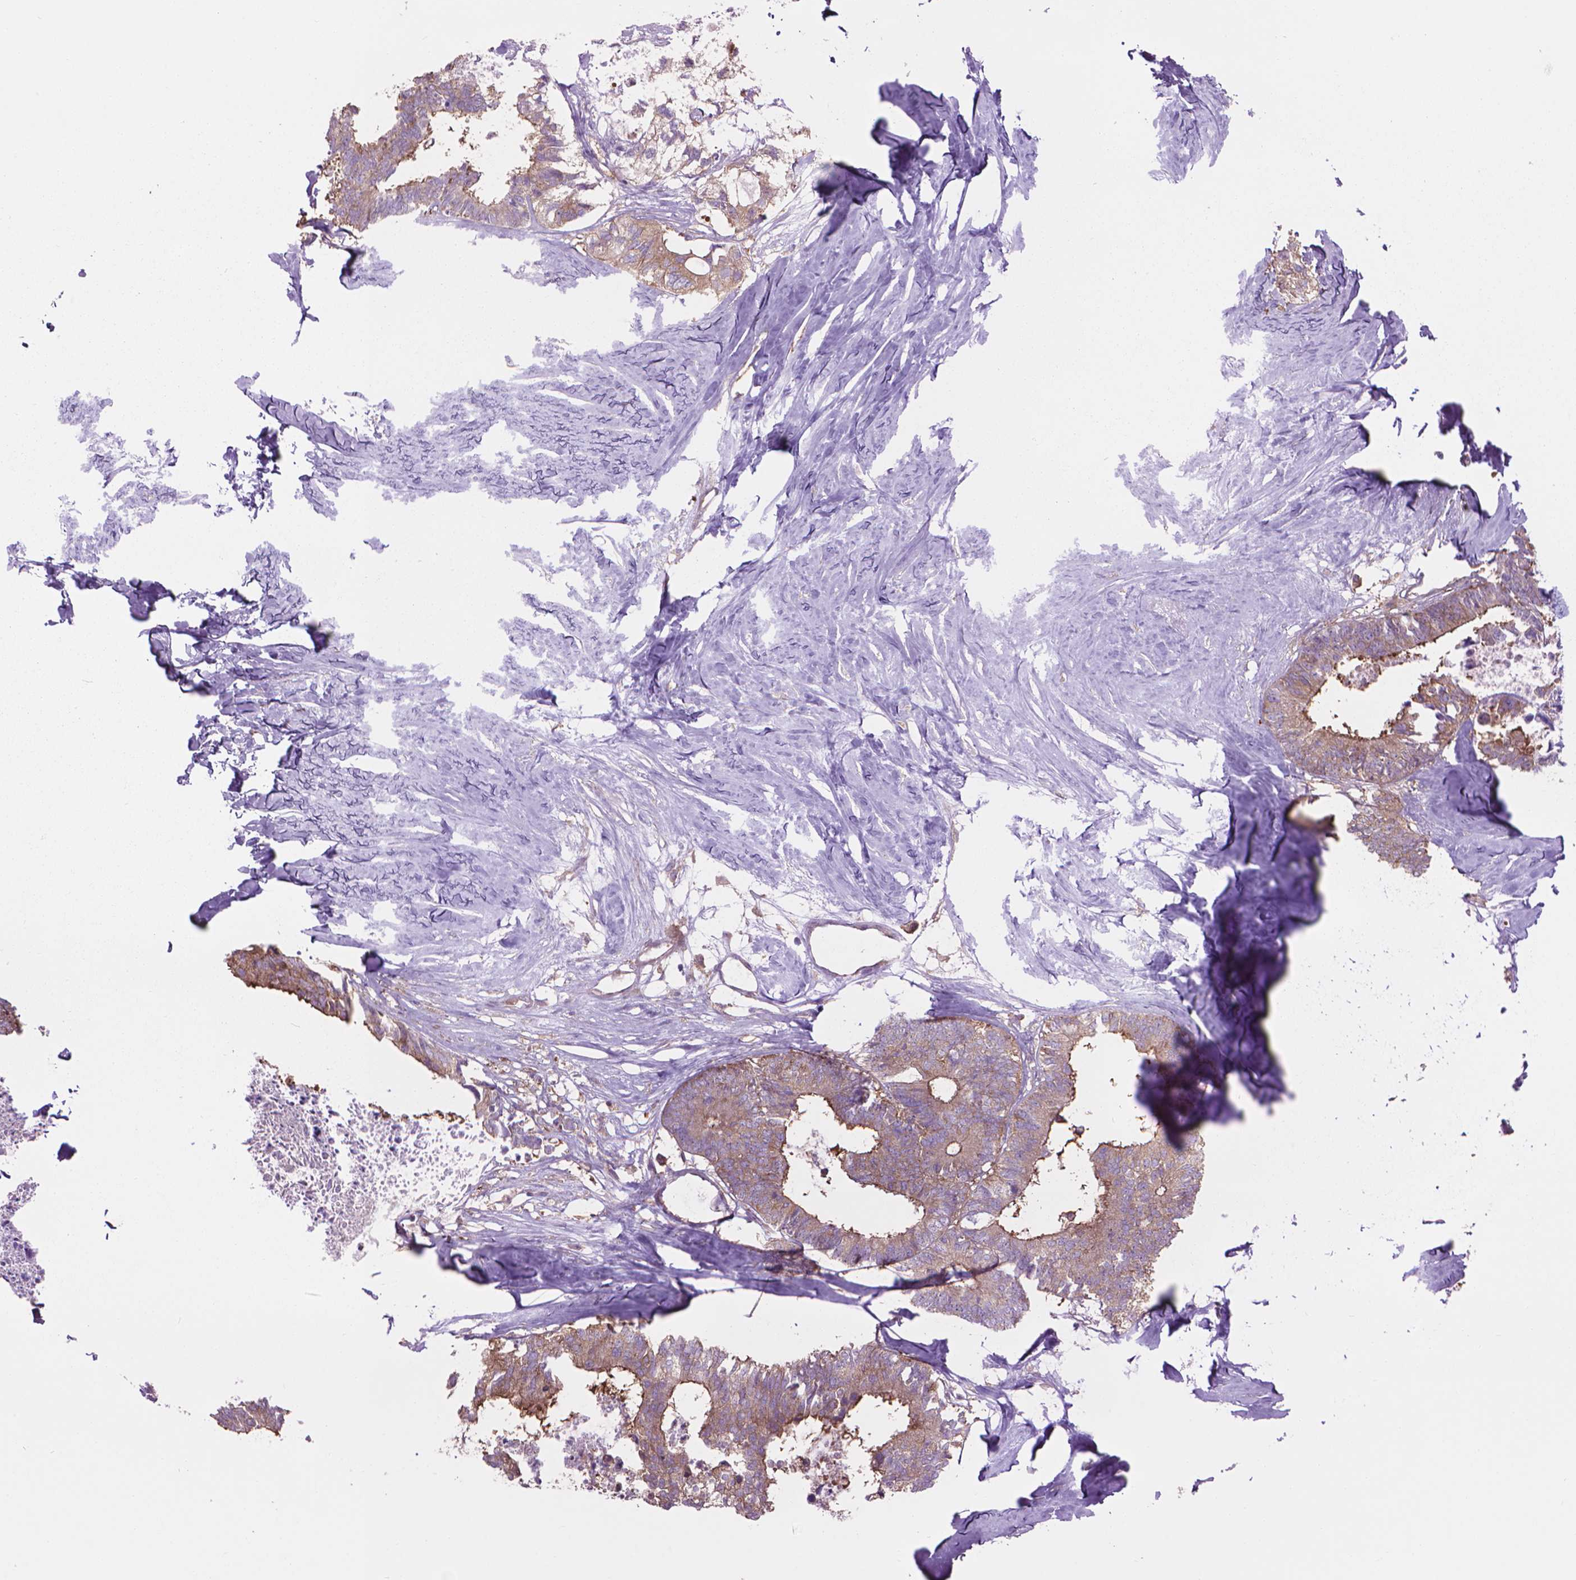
{"staining": {"intensity": "weak", "quantity": ">75%", "location": "cytoplasmic/membranous"}, "tissue": "colorectal cancer", "cell_type": "Tumor cells", "image_type": "cancer", "snomed": [{"axis": "morphology", "description": "Adenocarcinoma, NOS"}, {"axis": "topography", "description": "Colon"}, {"axis": "topography", "description": "Rectum"}], "caption": "An image showing weak cytoplasmic/membranous expression in about >75% of tumor cells in adenocarcinoma (colorectal), as visualized by brown immunohistochemical staining.", "gene": "CORO1B", "patient": {"sex": "male", "age": 57}}